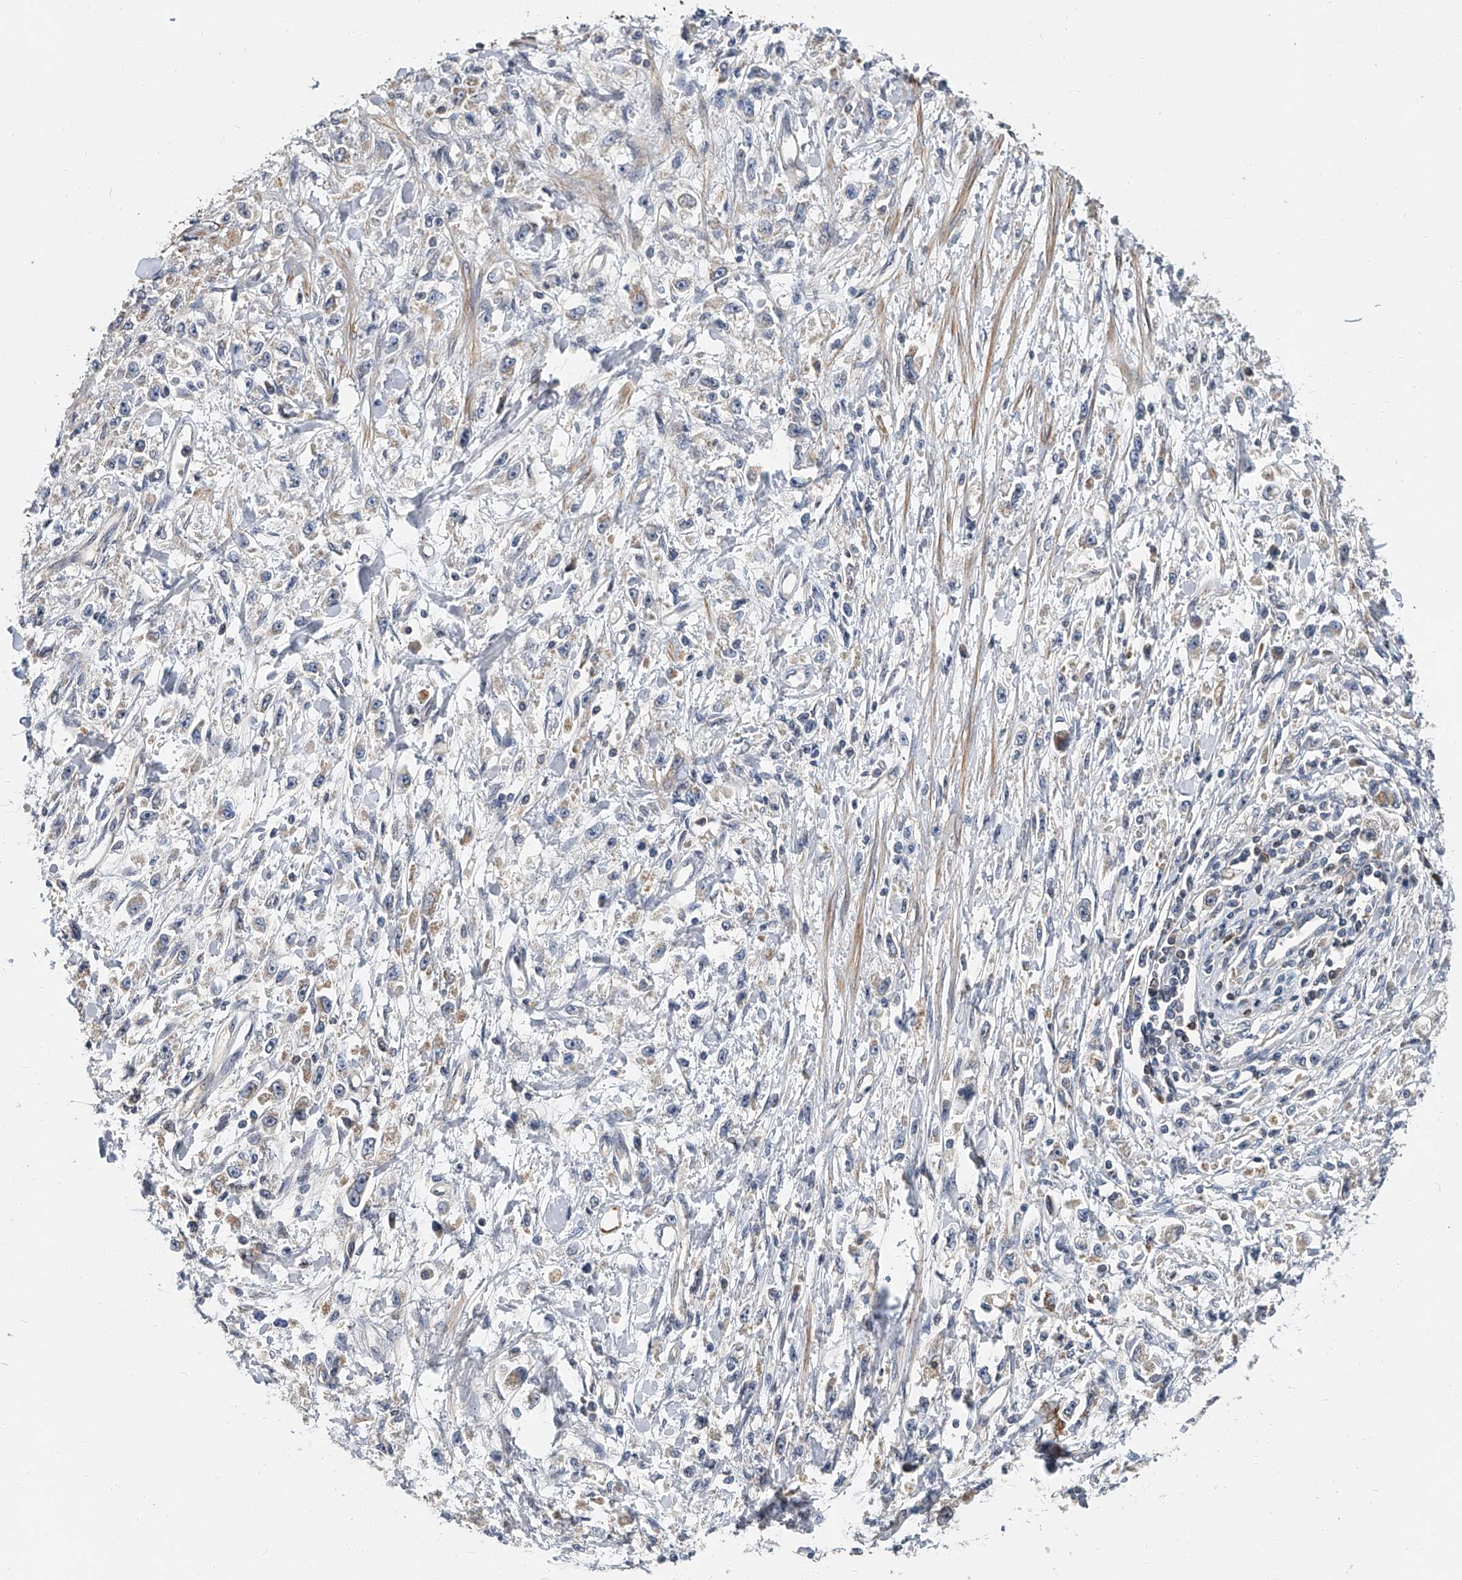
{"staining": {"intensity": "negative", "quantity": "none", "location": "none"}, "tissue": "stomach cancer", "cell_type": "Tumor cells", "image_type": "cancer", "snomed": [{"axis": "morphology", "description": "Adenocarcinoma, NOS"}, {"axis": "topography", "description": "Stomach"}], "caption": "High magnification brightfield microscopy of stomach cancer (adenocarcinoma) stained with DAB (3,3'-diaminobenzidine) (brown) and counterstained with hematoxylin (blue): tumor cells show no significant positivity. (Stains: DAB IHC with hematoxylin counter stain, Microscopy: brightfield microscopy at high magnification).", "gene": "CD200", "patient": {"sex": "female", "age": 59}}